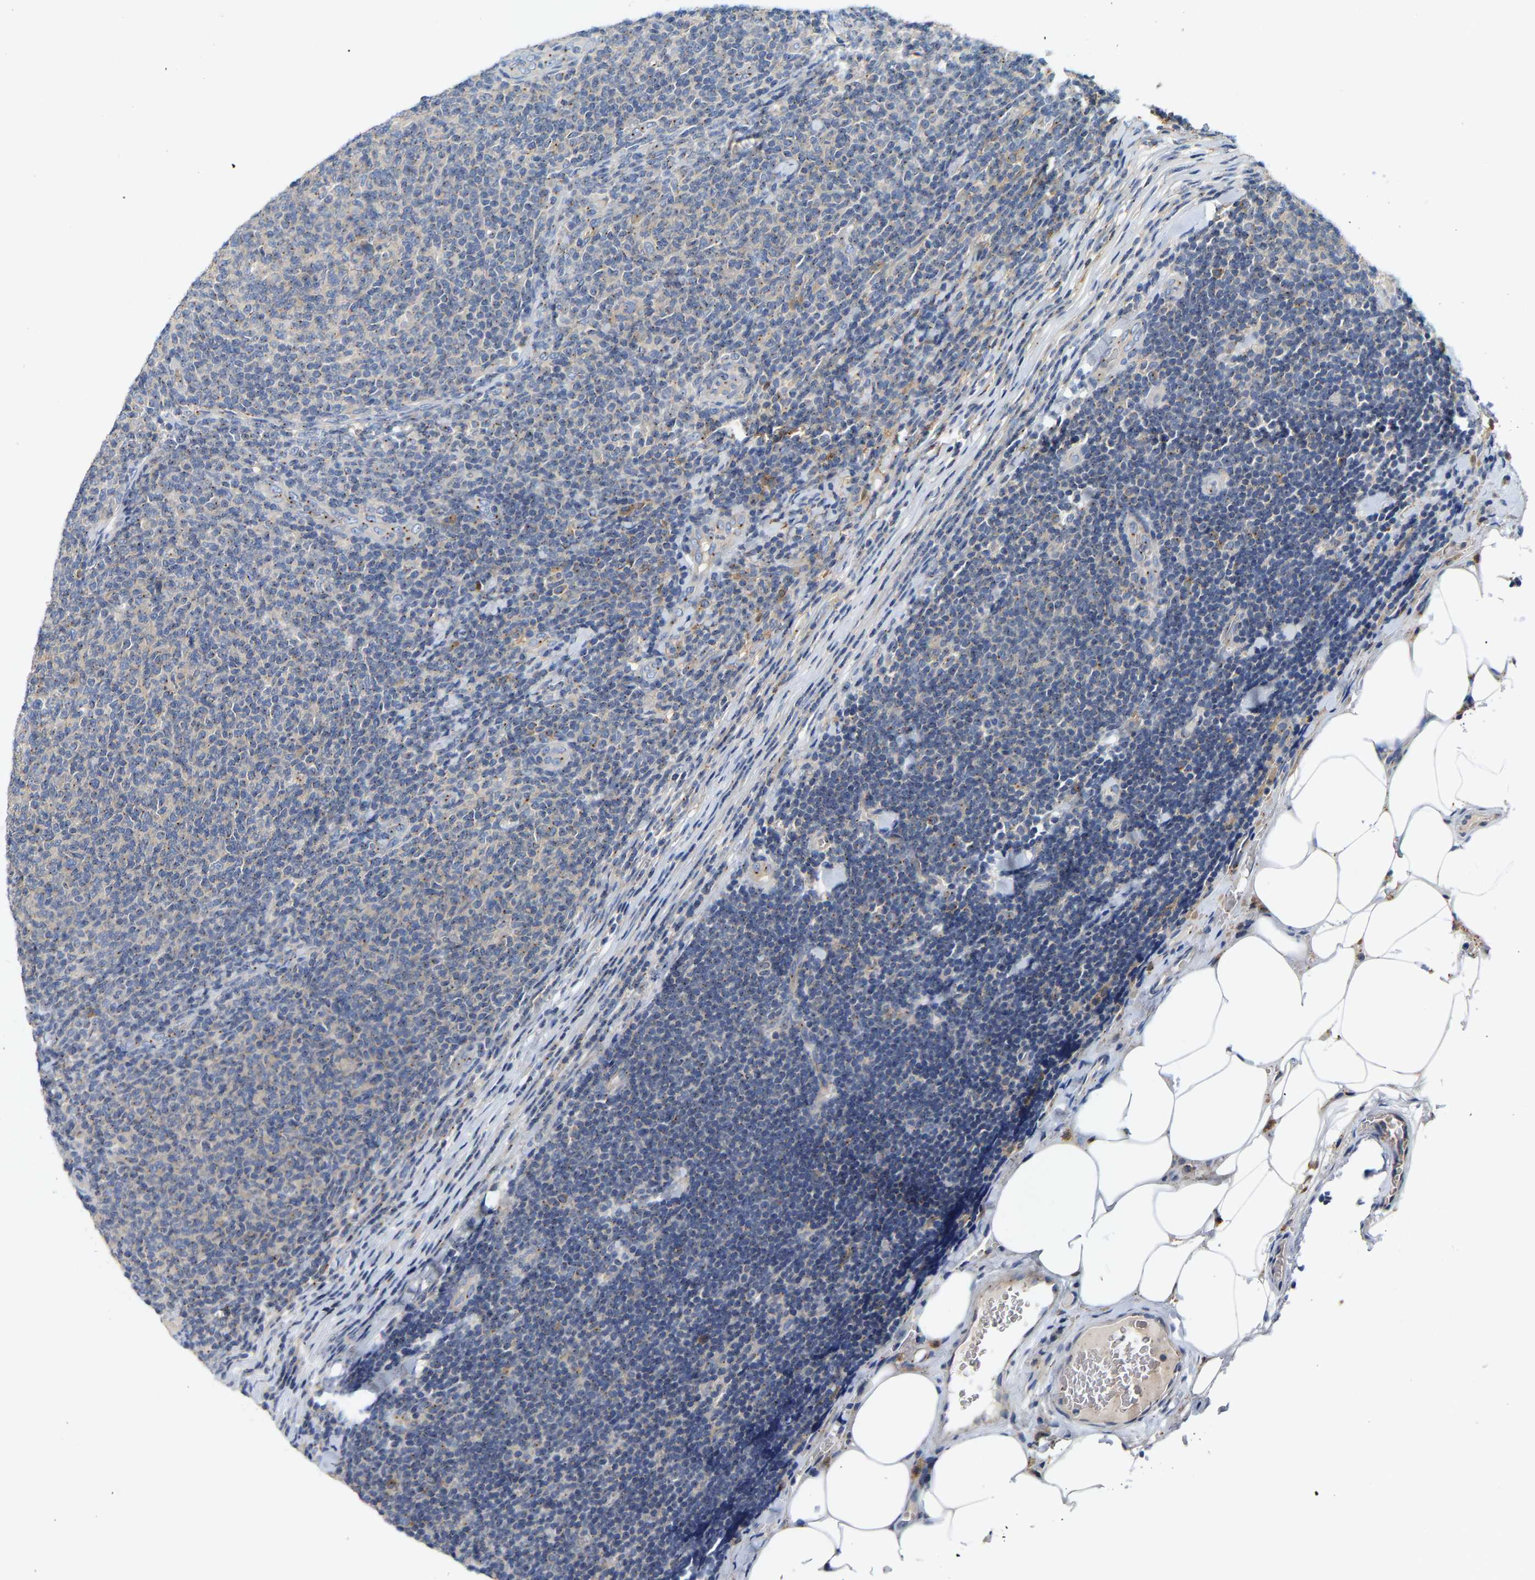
{"staining": {"intensity": "weak", "quantity": "25%-75%", "location": "cytoplasmic/membranous"}, "tissue": "lymphoma", "cell_type": "Tumor cells", "image_type": "cancer", "snomed": [{"axis": "morphology", "description": "Malignant lymphoma, non-Hodgkin's type, Low grade"}, {"axis": "topography", "description": "Lymph node"}], "caption": "IHC (DAB) staining of lymphoma demonstrates weak cytoplasmic/membranous protein expression in about 25%-75% of tumor cells.", "gene": "PCNT", "patient": {"sex": "male", "age": 66}}